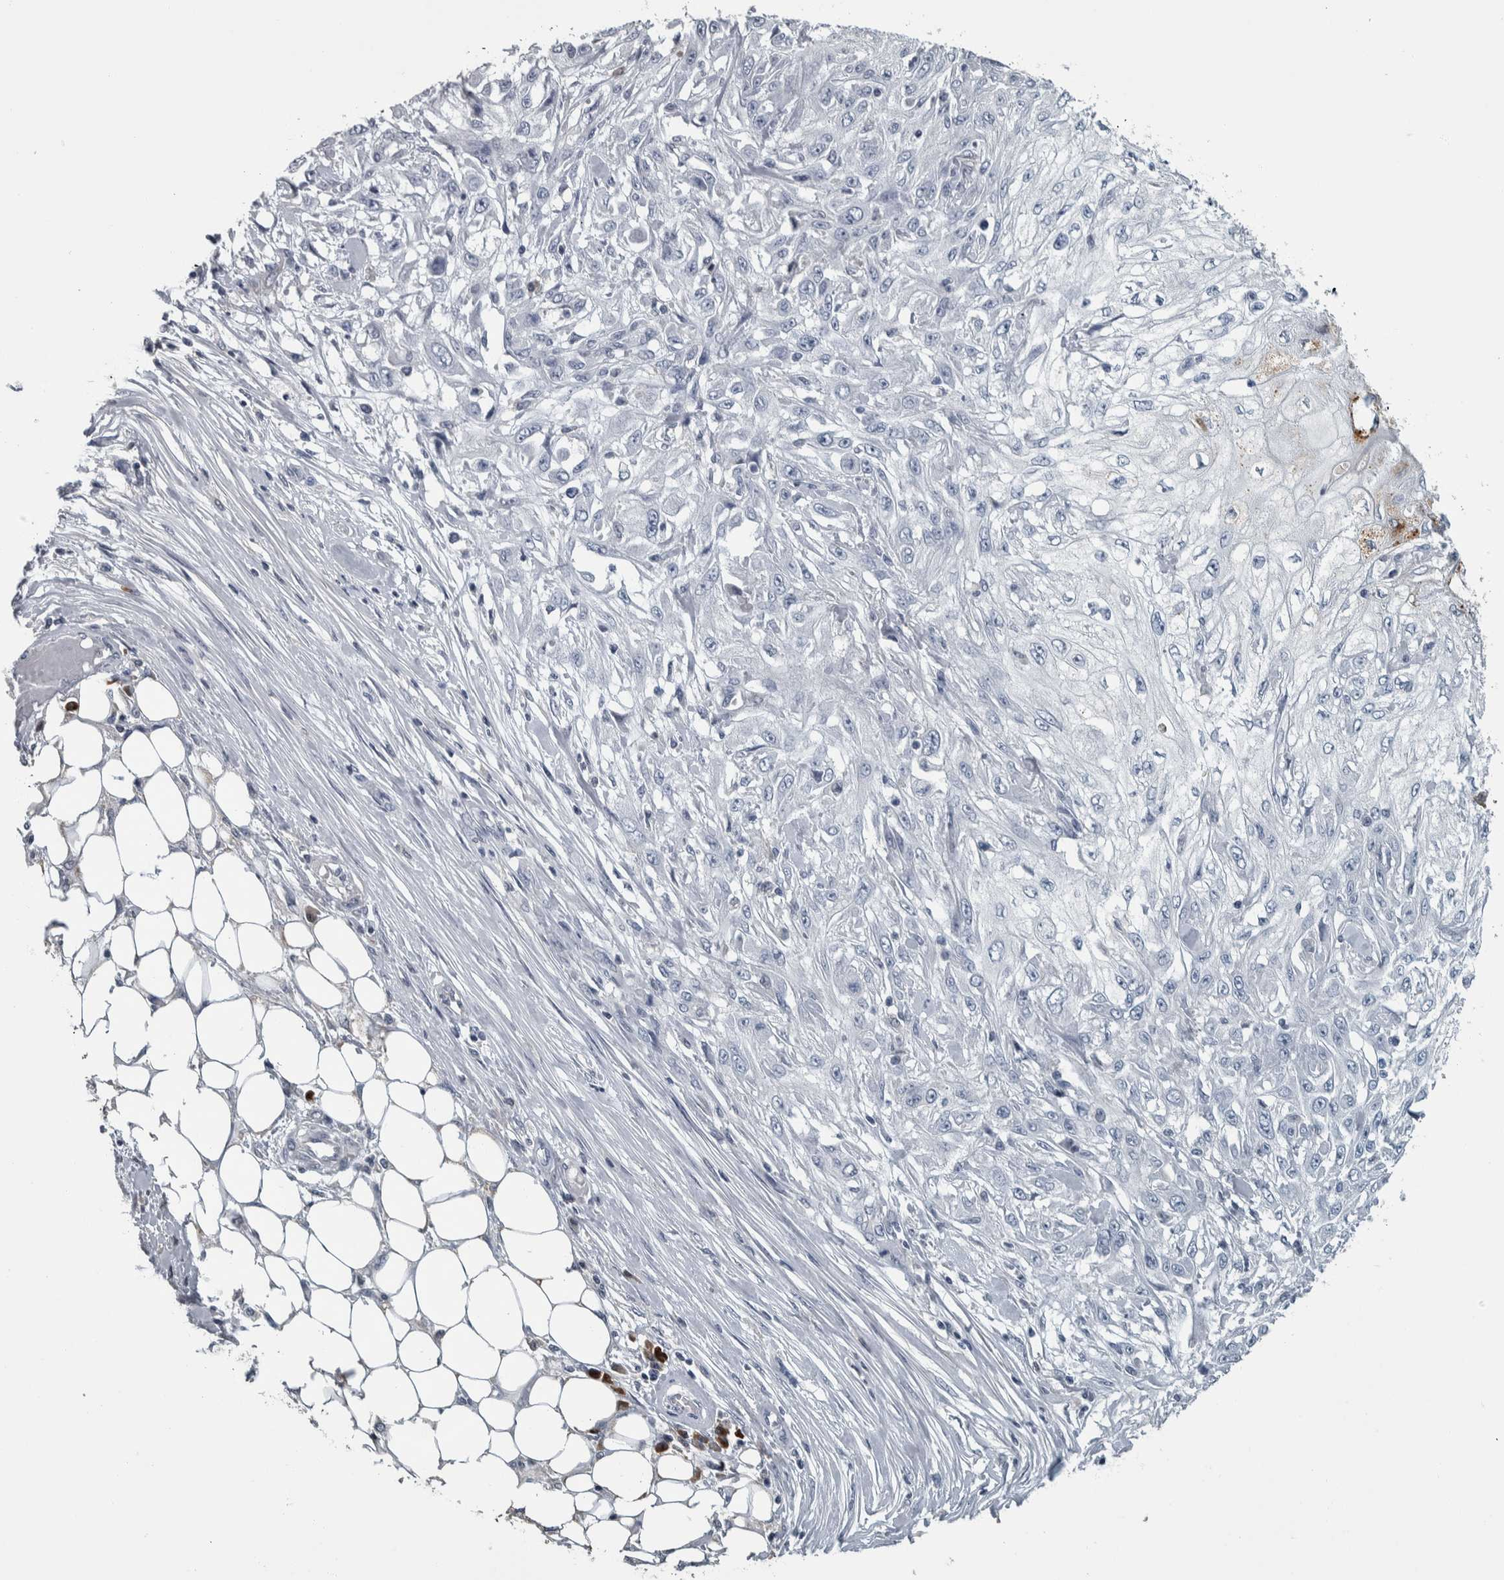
{"staining": {"intensity": "negative", "quantity": "none", "location": "none"}, "tissue": "skin cancer", "cell_type": "Tumor cells", "image_type": "cancer", "snomed": [{"axis": "morphology", "description": "Squamous cell carcinoma, NOS"}, {"axis": "morphology", "description": "Squamous cell carcinoma, metastatic, NOS"}, {"axis": "topography", "description": "Skin"}, {"axis": "topography", "description": "Lymph node"}], "caption": "This is an immunohistochemistry micrograph of human skin cancer. There is no staining in tumor cells.", "gene": "CAVIN4", "patient": {"sex": "male", "age": 75}}